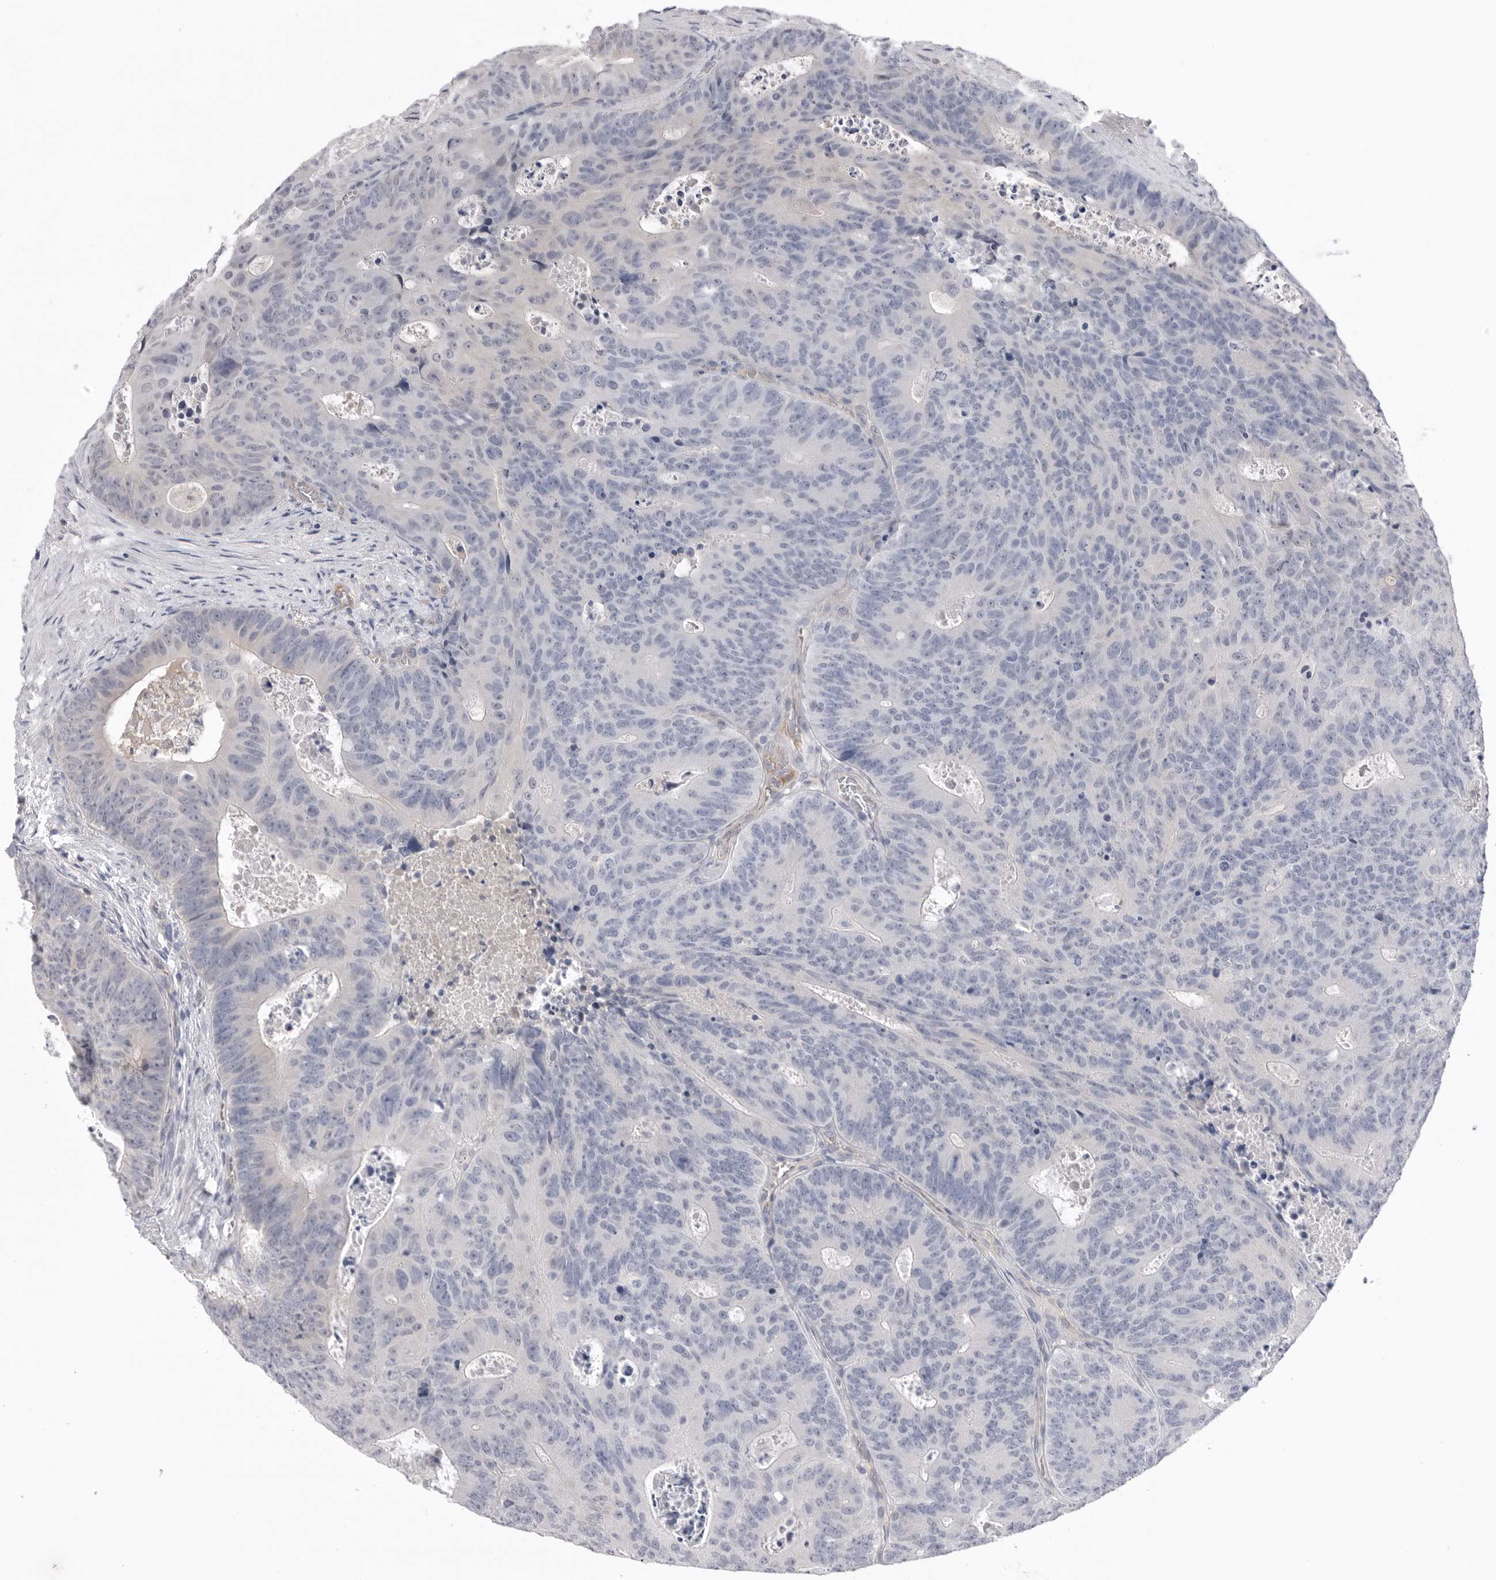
{"staining": {"intensity": "negative", "quantity": "none", "location": "none"}, "tissue": "colorectal cancer", "cell_type": "Tumor cells", "image_type": "cancer", "snomed": [{"axis": "morphology", "description": "Adenocarcinoma, NOS"}, {"axis": "topography", "description": "Colon"}], "caption": "Tumor cells show no significant protein staining in colorectal cancer.", "gene": "DLGAP3", "patient": {"sex": "male", "age": 87}}